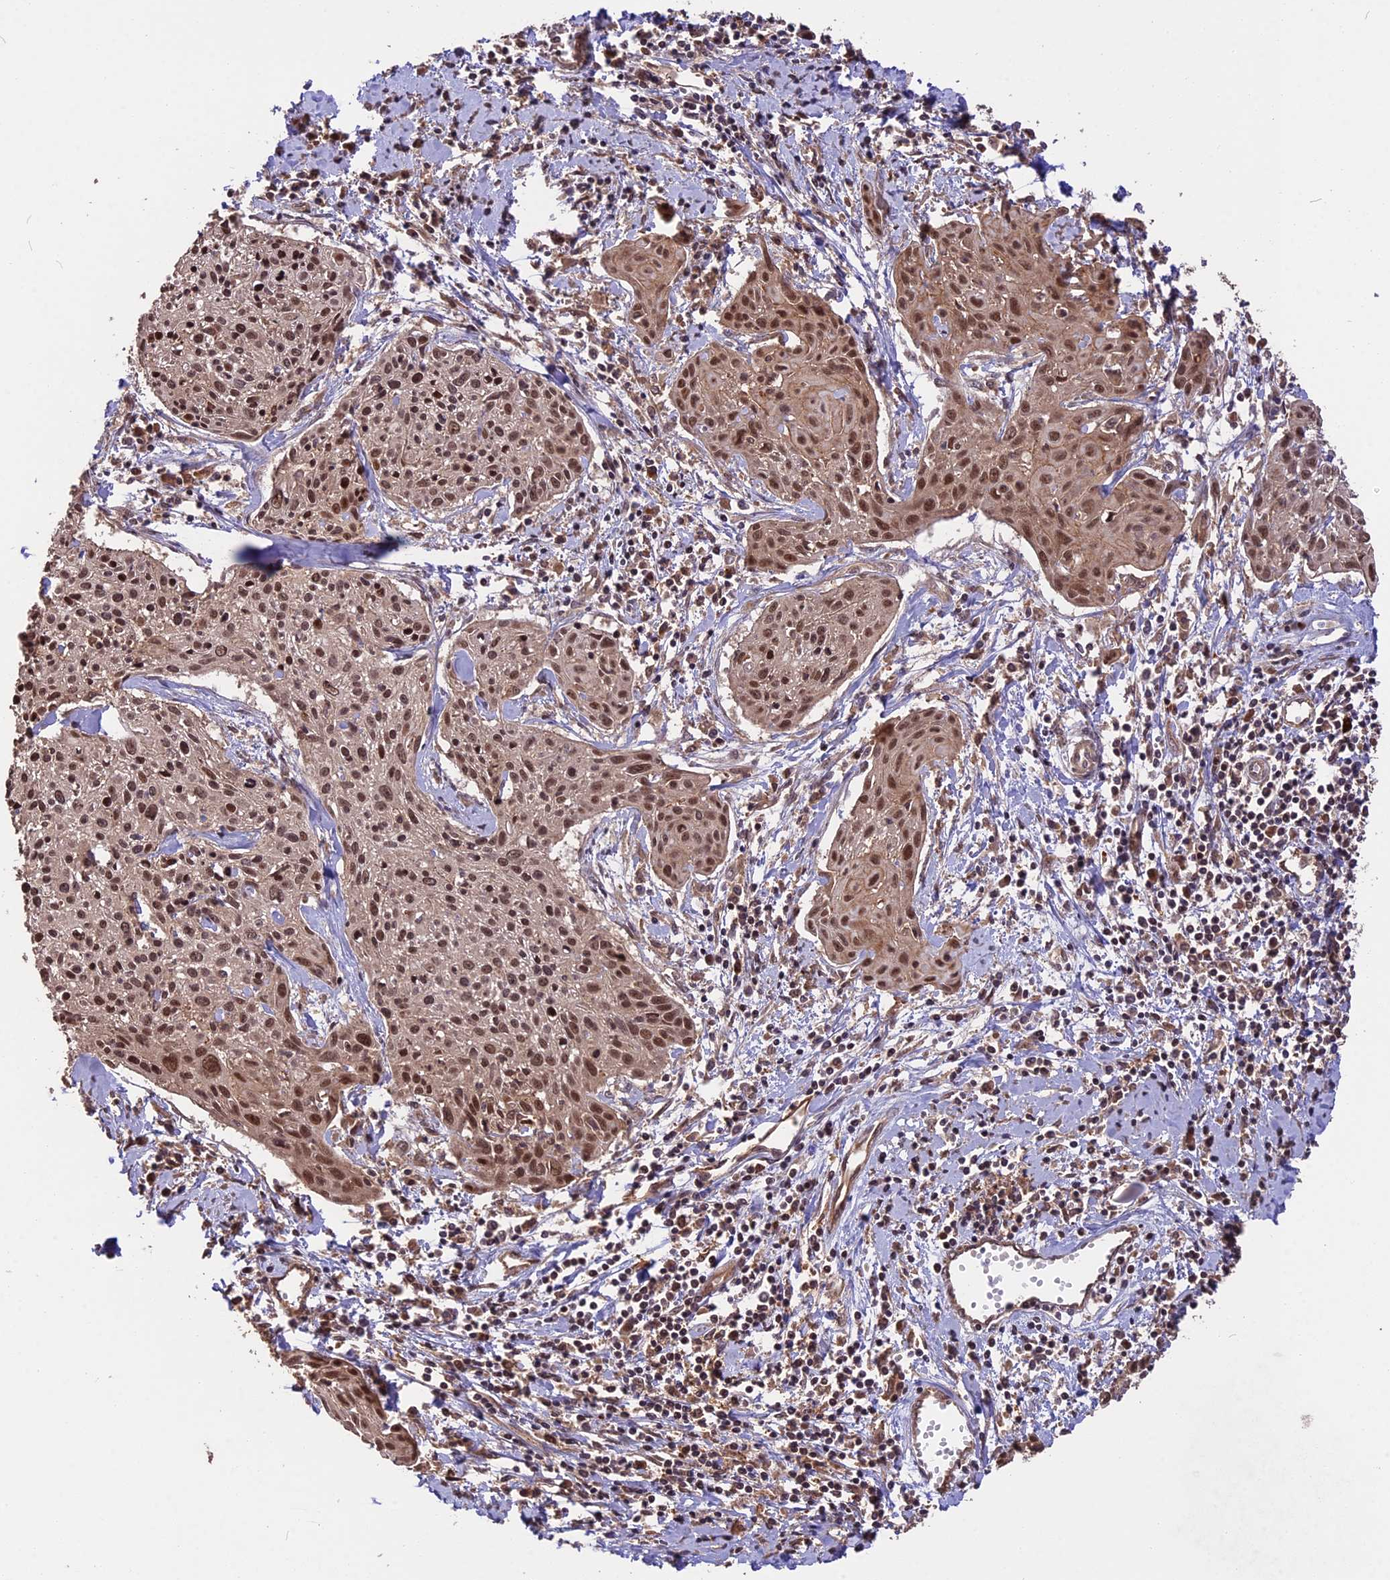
{"staining": {"intensity": "moderate", "quantity": "25%-75%", "location": "nuclear"}, "tissue": "cervical cancer", "cell_type": "Tumor cells", "image_type": "cancer", "snomed": [{"axis": "morphology", "description": "Squamous cell carcinoma, NOS"}, {"axis": "topography", "description": "Cervix"}], "caption": "The micrograph reveals a brown stain indicating the presence of a protein in the nuclear of tumor cells in cervical cancer. (Stains: DAB (3,3'-diaminobenzidine) in brown, nuclei in blue, Microscopy: brightfield microscopy at high magnification).", "gene": "ESCO1", "patient": {"sex": "female", "age": 51}}